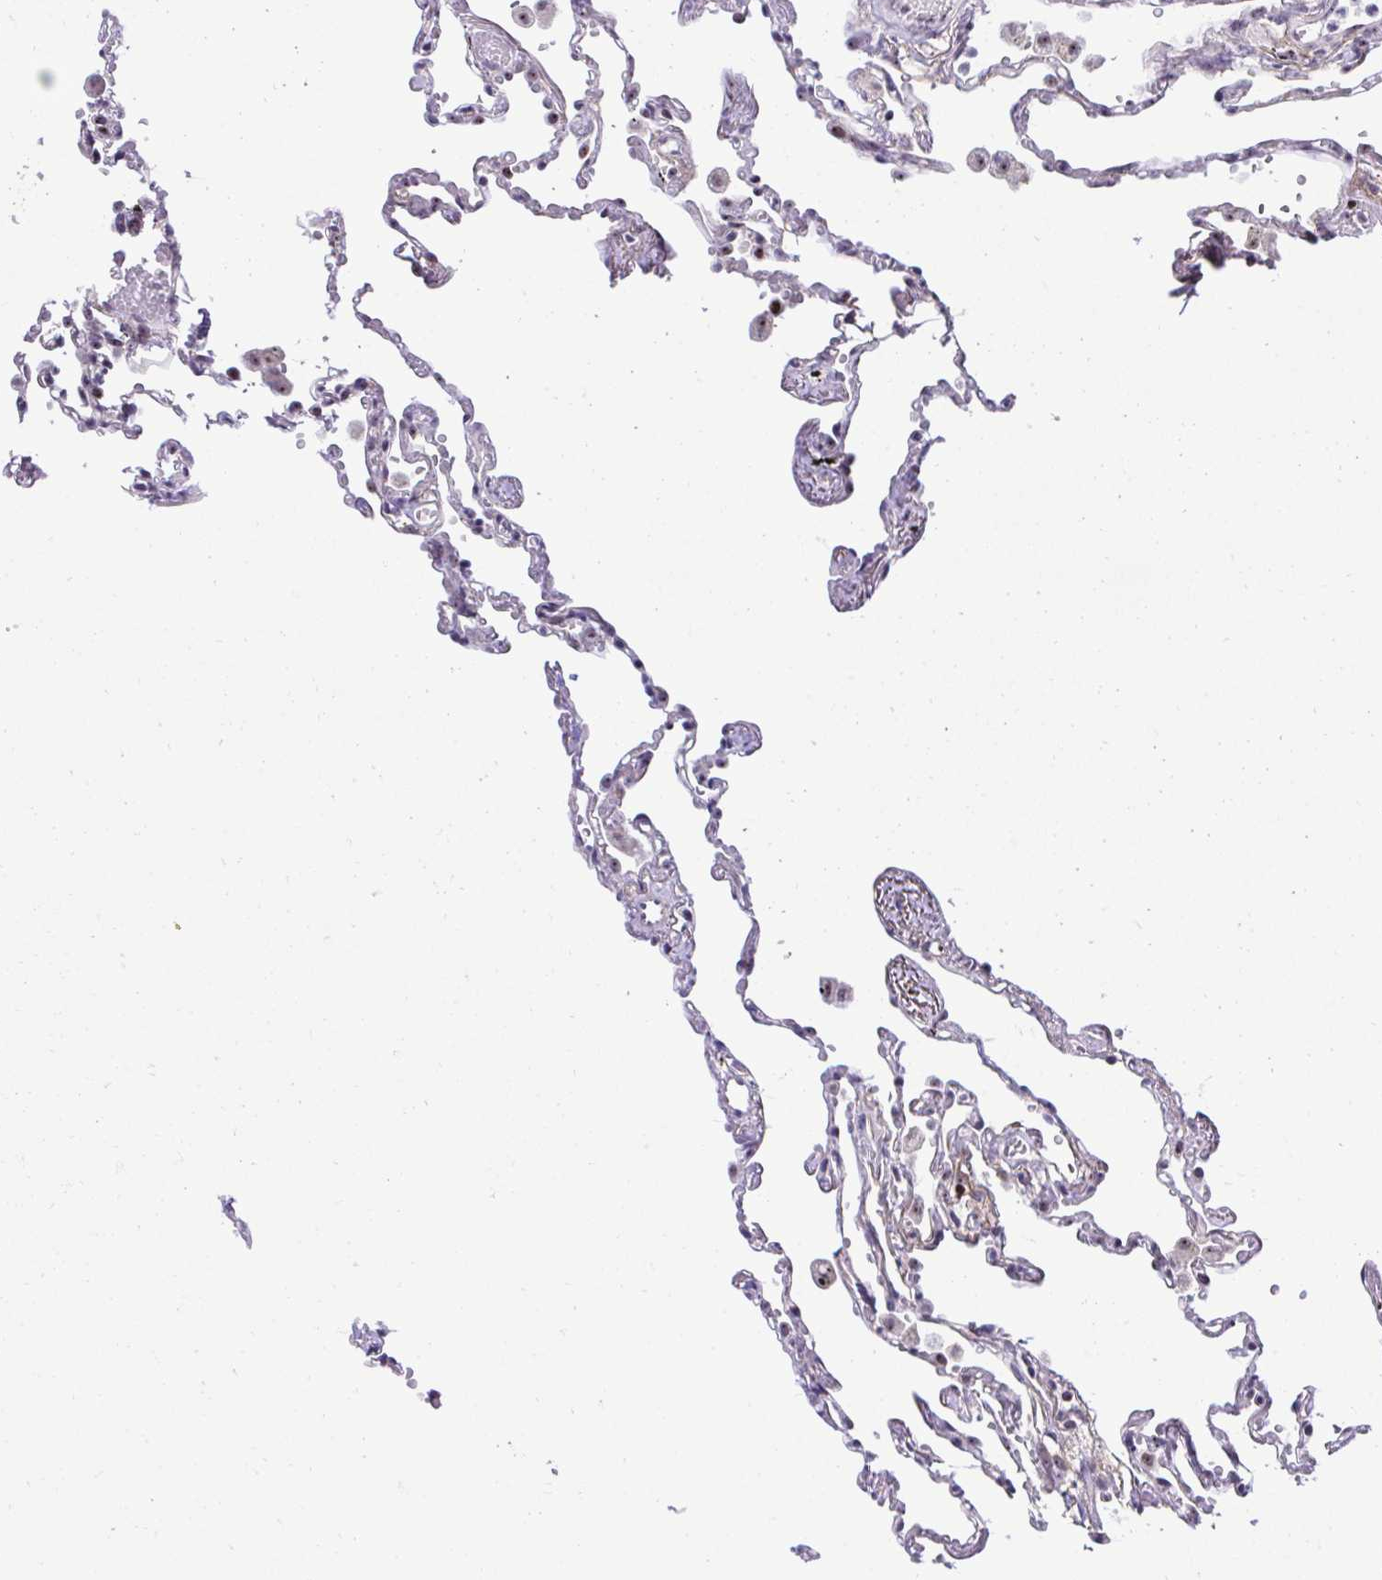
{"staining": {"intensity": "strong", "quantity": "25%-75%", "location": "nuclear"}, "tissue": "lung", "cell_type": "Alveolar cells", "image_type": "normal", "snomed": [{"axis": "morphology", "description": "Normal tissue, NOS"}, {"axis": "topography", "description": "Lung"}], "caption": "Protein staining reveals strong nuclear positivity in about 25%-75% of alveolar cells in benign lung. The staining is performed using DAB (3,3'-diaminobenzidine) brown chromogen to label protein expression. The nuclei are counter-stained blue using hematoxylin.", "gene": "CEP72", "patient": {"sex": "female", "age": 67}}